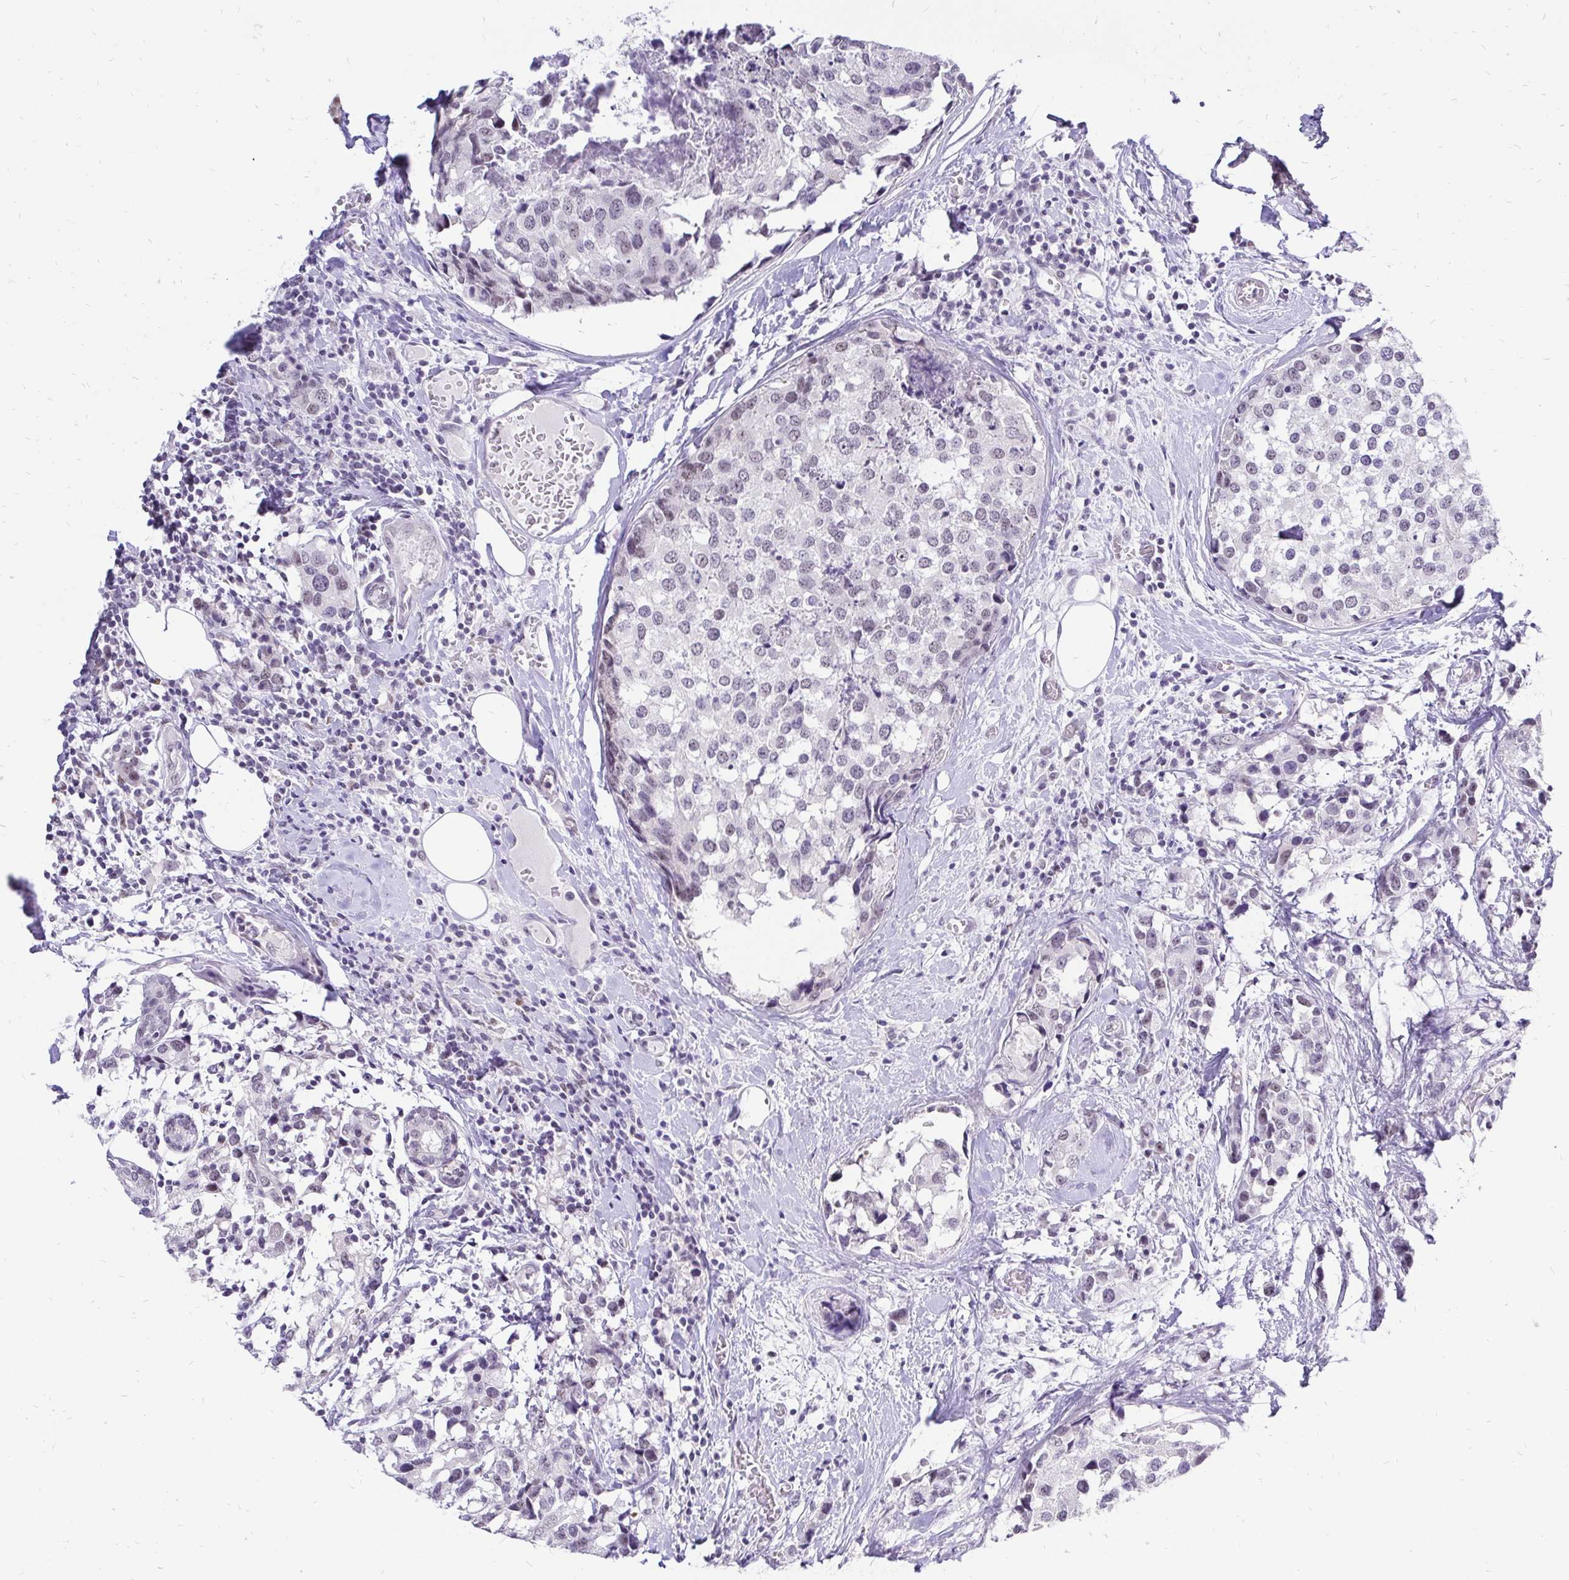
{"staining": {"intensity": "weak", "quantity": "25%-75%", "location": "nuclear"}, "tissue": "breast cancer", "cell_type": "Tumor cells", "image_type": "cancer", "snomed": [{"axis": "morphology", "description": "Lobular carcinoma"}, {"axis": "topography", "description": "Breast"}], "caption": "Breast lobular carcinoma stained with DAB immunohistochemistry reveals low levels of weak nuclear staining in approximately 25%-75% of tumor cells.", "gene": "ZNF860", "patient": {"sex": "female", "age": 59}}